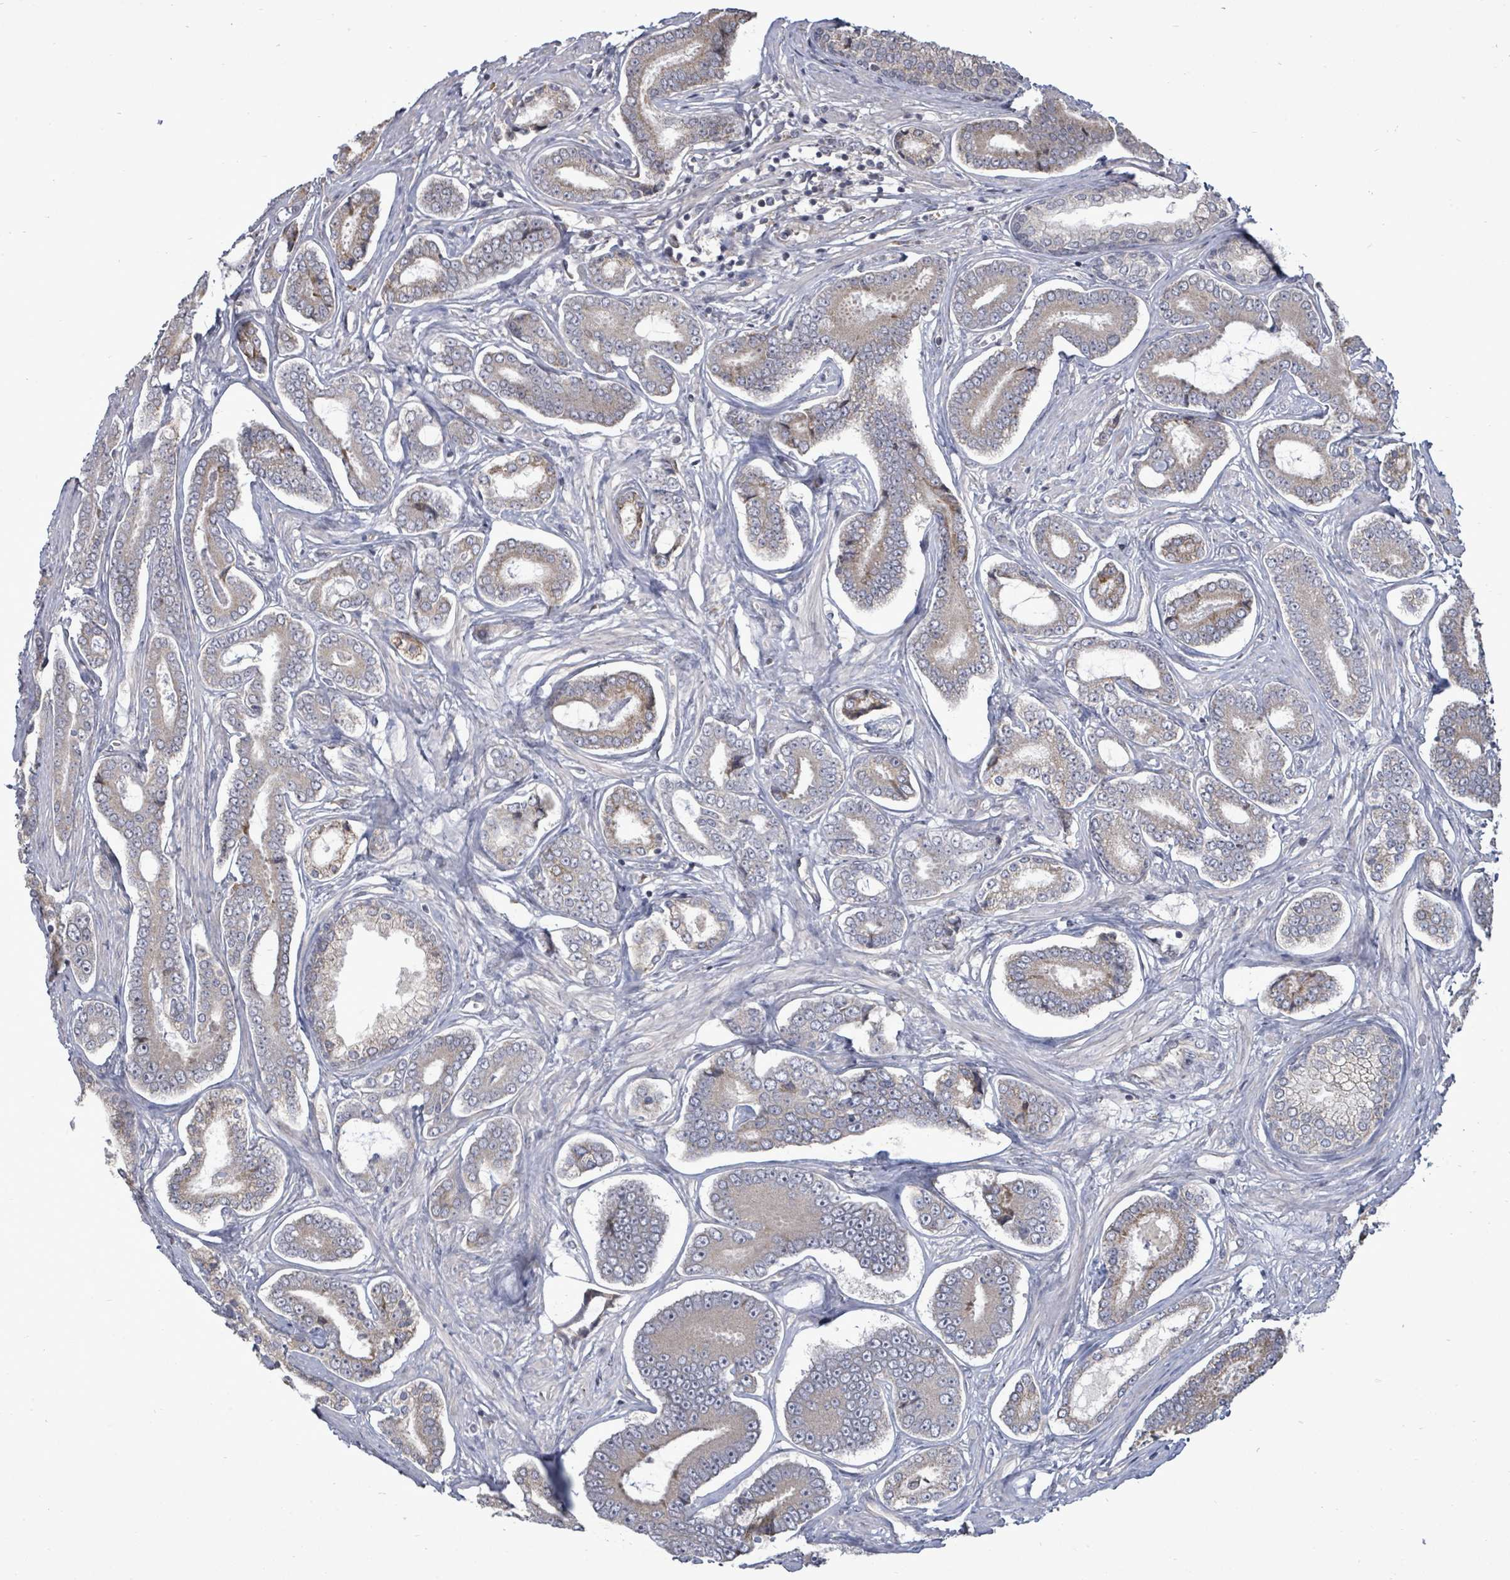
{"staining": {"intensity": "weak", "quantity": "<25%", "location": "cytoplasmic/membranous"}, "tissue": "prostate cancer", "cell_type": "Tumor cells", "image_type": "cancer", "snomed": [{"axis": "morphology", "description": "Adenocarcinoma, NOS"}, {"axis": "topography", "description": "Prostate and seminal vesicle, NOS"}], "caption": "High power microscopy micrograph of an IHC micrograph of adenocarcinoma (prostate), revealing no significant expression in tumor cells.", "gene": "POMGNT2", "patient": {"sex": "male", "age": 76}}